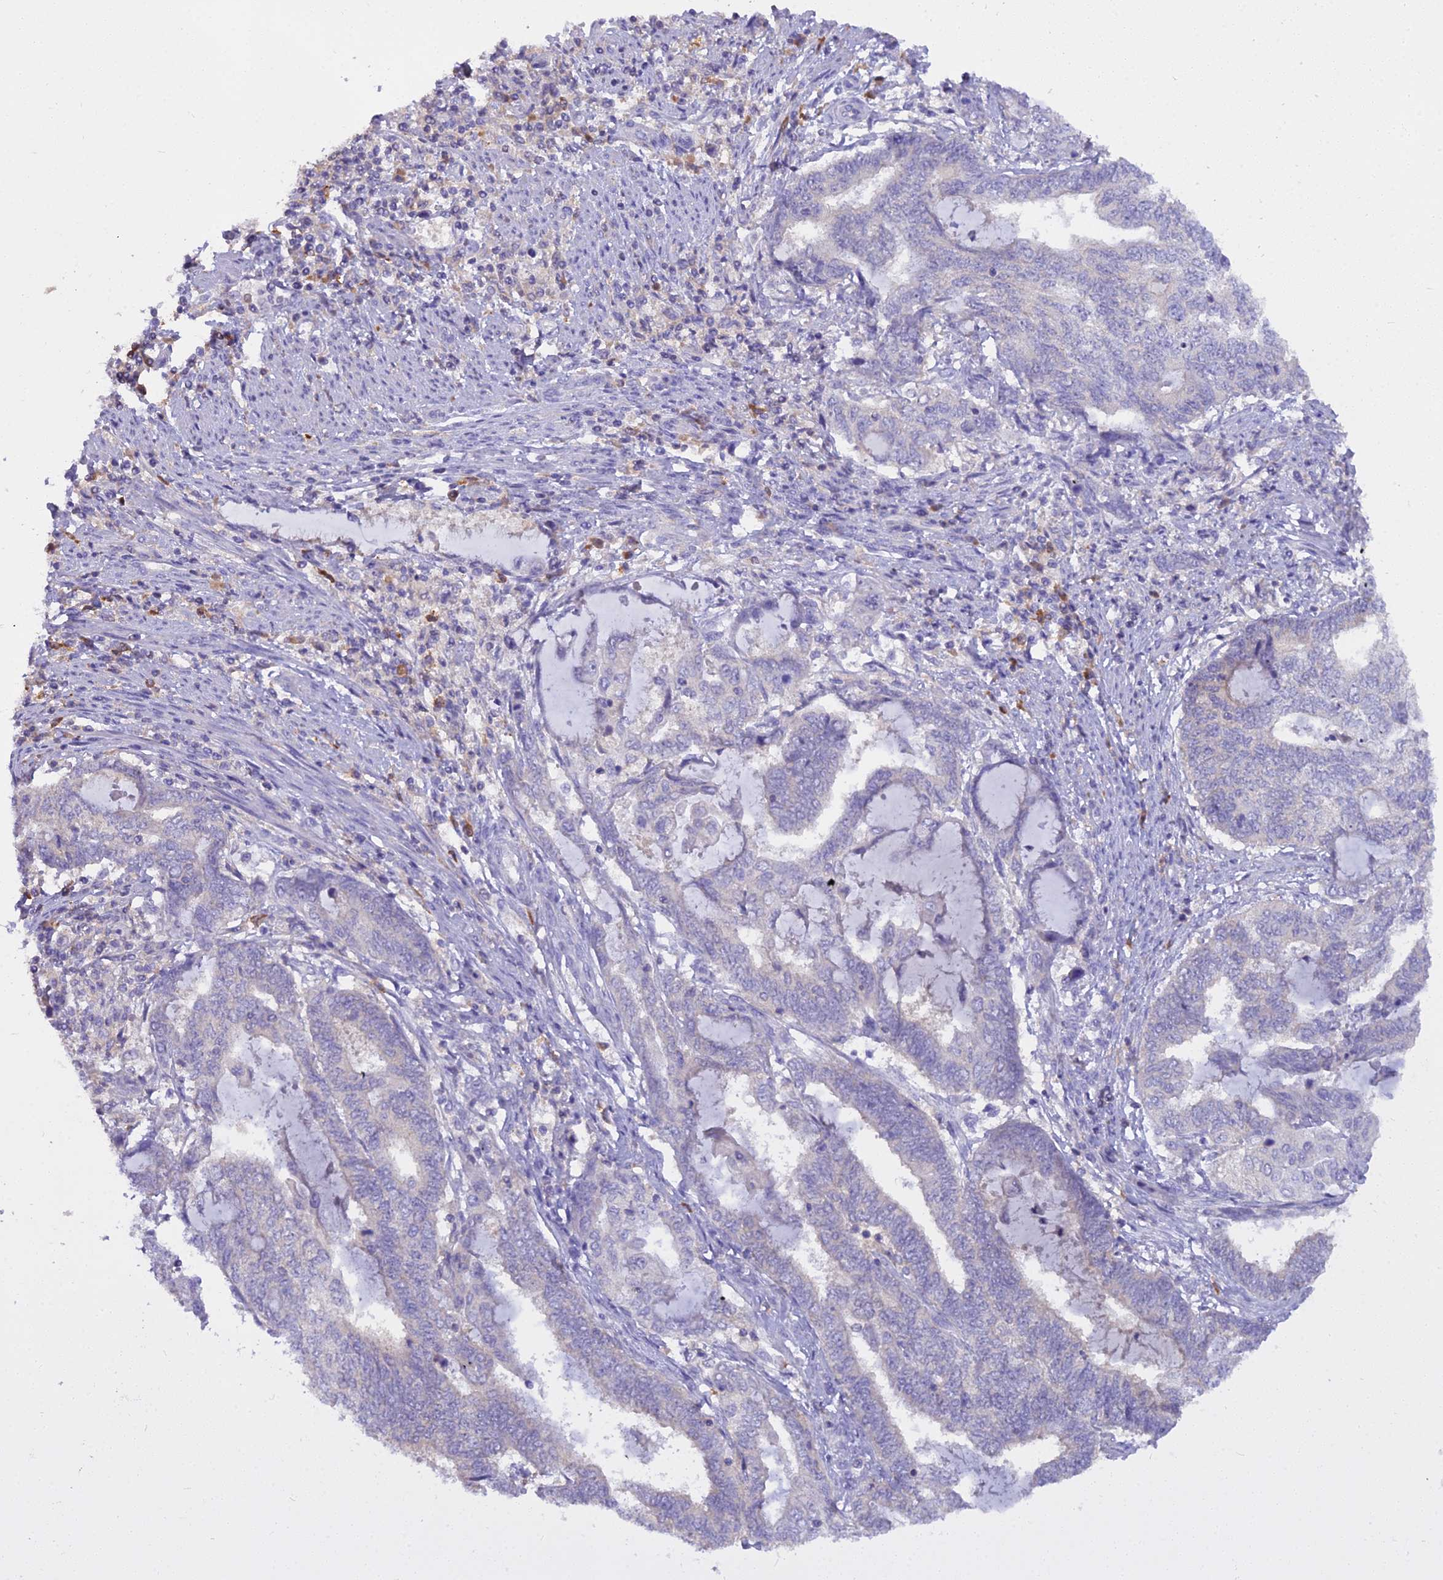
{"staining": {"intensity": "negative", "quantity": "none", "location": "none"}, "tissue": "endometrial cancer", "cell_type": "Tumor cells", "image_type": "cancer", "snomed": [{"axis": "morphology", "description": "Adenocarcinoma, NOS"}, {"axis": "topography", "description": "Uterus"}, {"axis": "topography", "description": "Endometrium"}], "caption": "IHC histopathology image of neoplastic tissue: human adenocarcinoma (endometrial) stained with DAB shows no significant protein positivity in tumor cells.", "gene": "BLNK", "patient": {"sex": "female", "age": 70}}